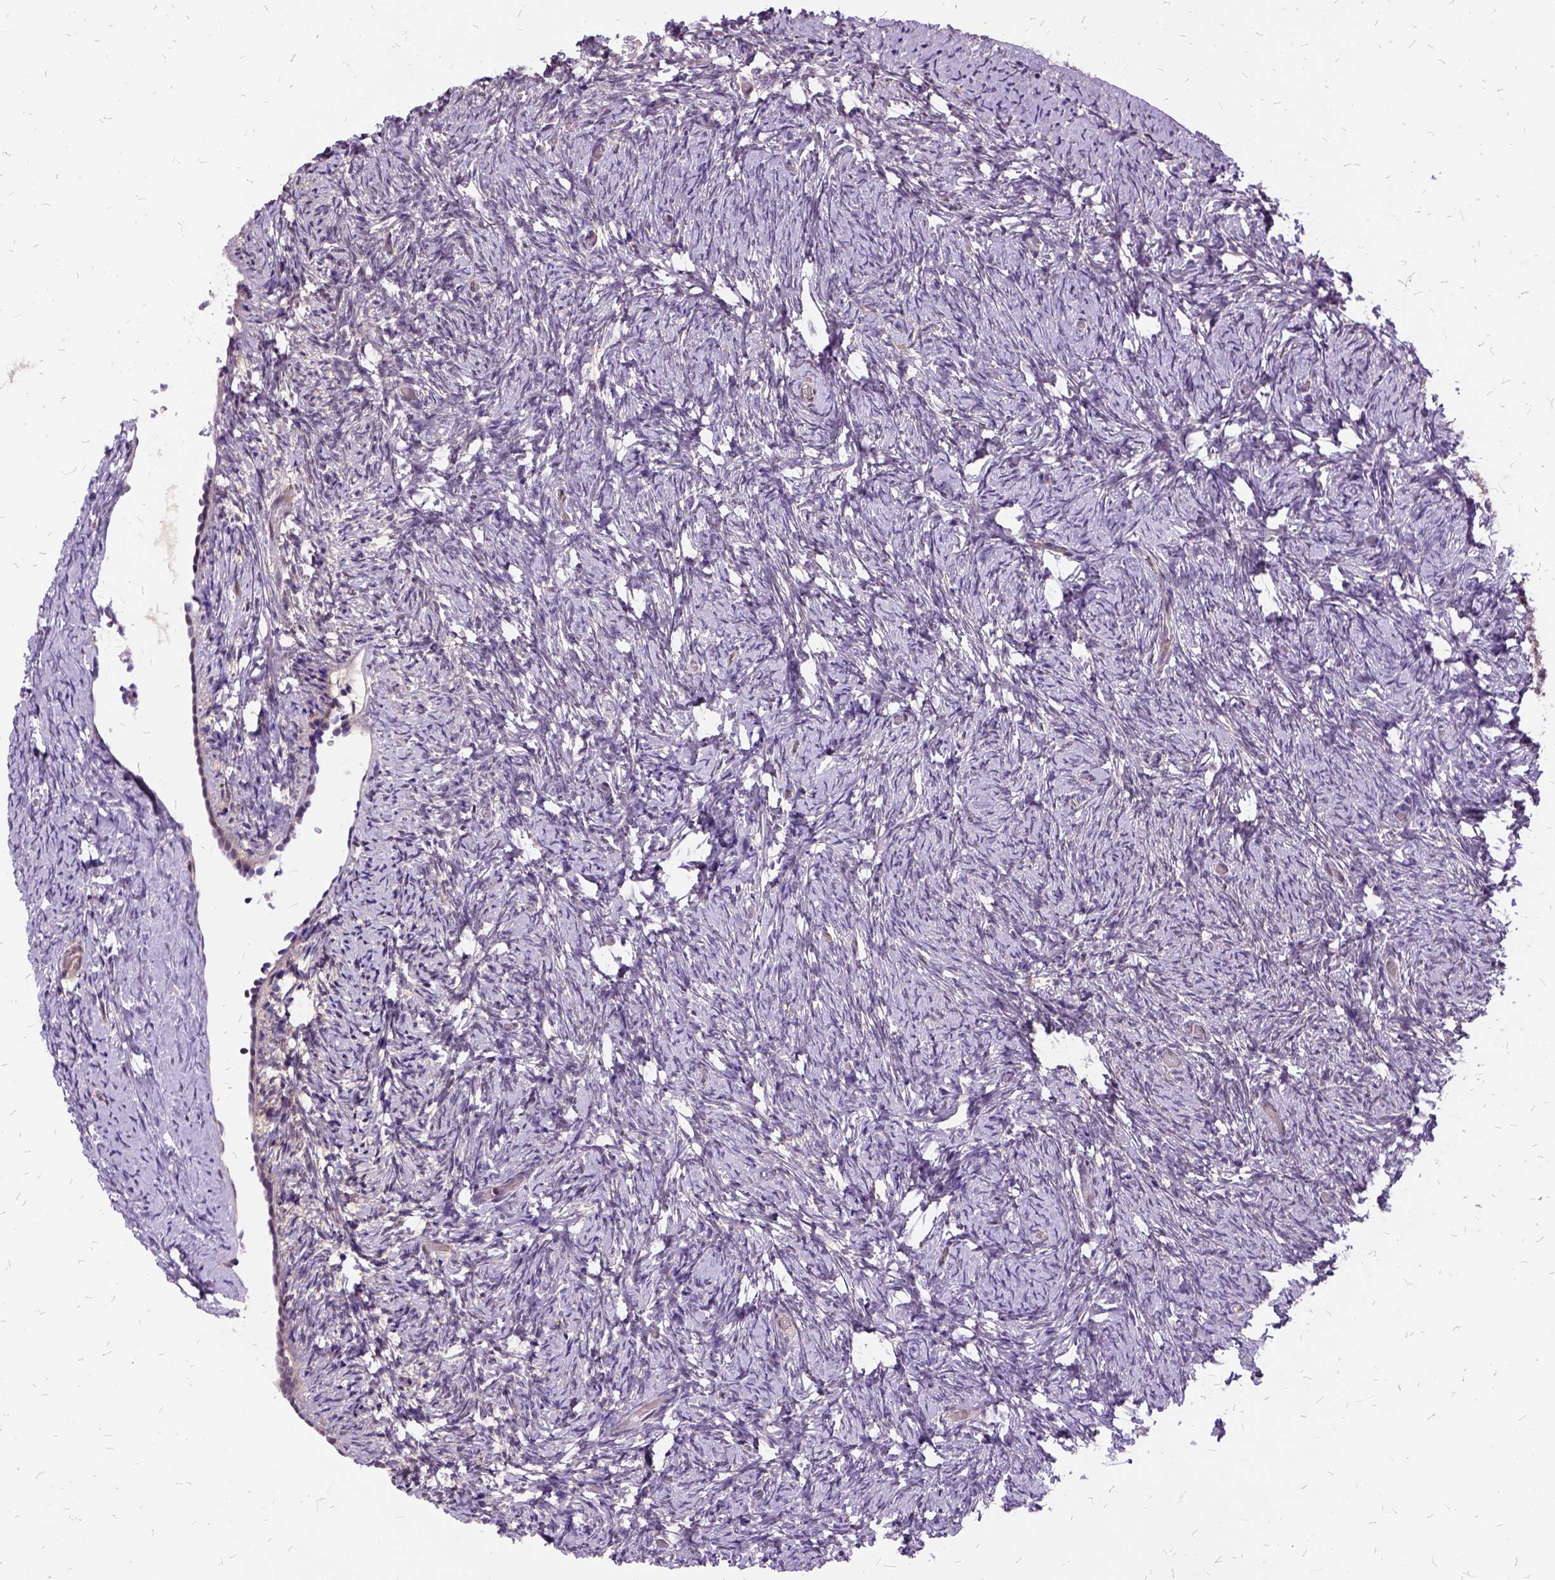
{"staining": {"intensity": "negative", "quantity": "none", "location": "none"}, "tissue": "ovary", "cell_type": "Ovarian stroma cells", "image_type": "normal", "snomed": [{"axis": "morphology", "description": "Normal tissue, NOS"}, {"axis": "topography", "description": "Ovary"}], "caption": "Immunohistochemistry photomicrograph of unremarkable human ovary stained for a protein (brown), which shows no positivity in ovarian stroma cells.", "gene": "ILRUN", "patient": {"sex": "female", "age": 39}}